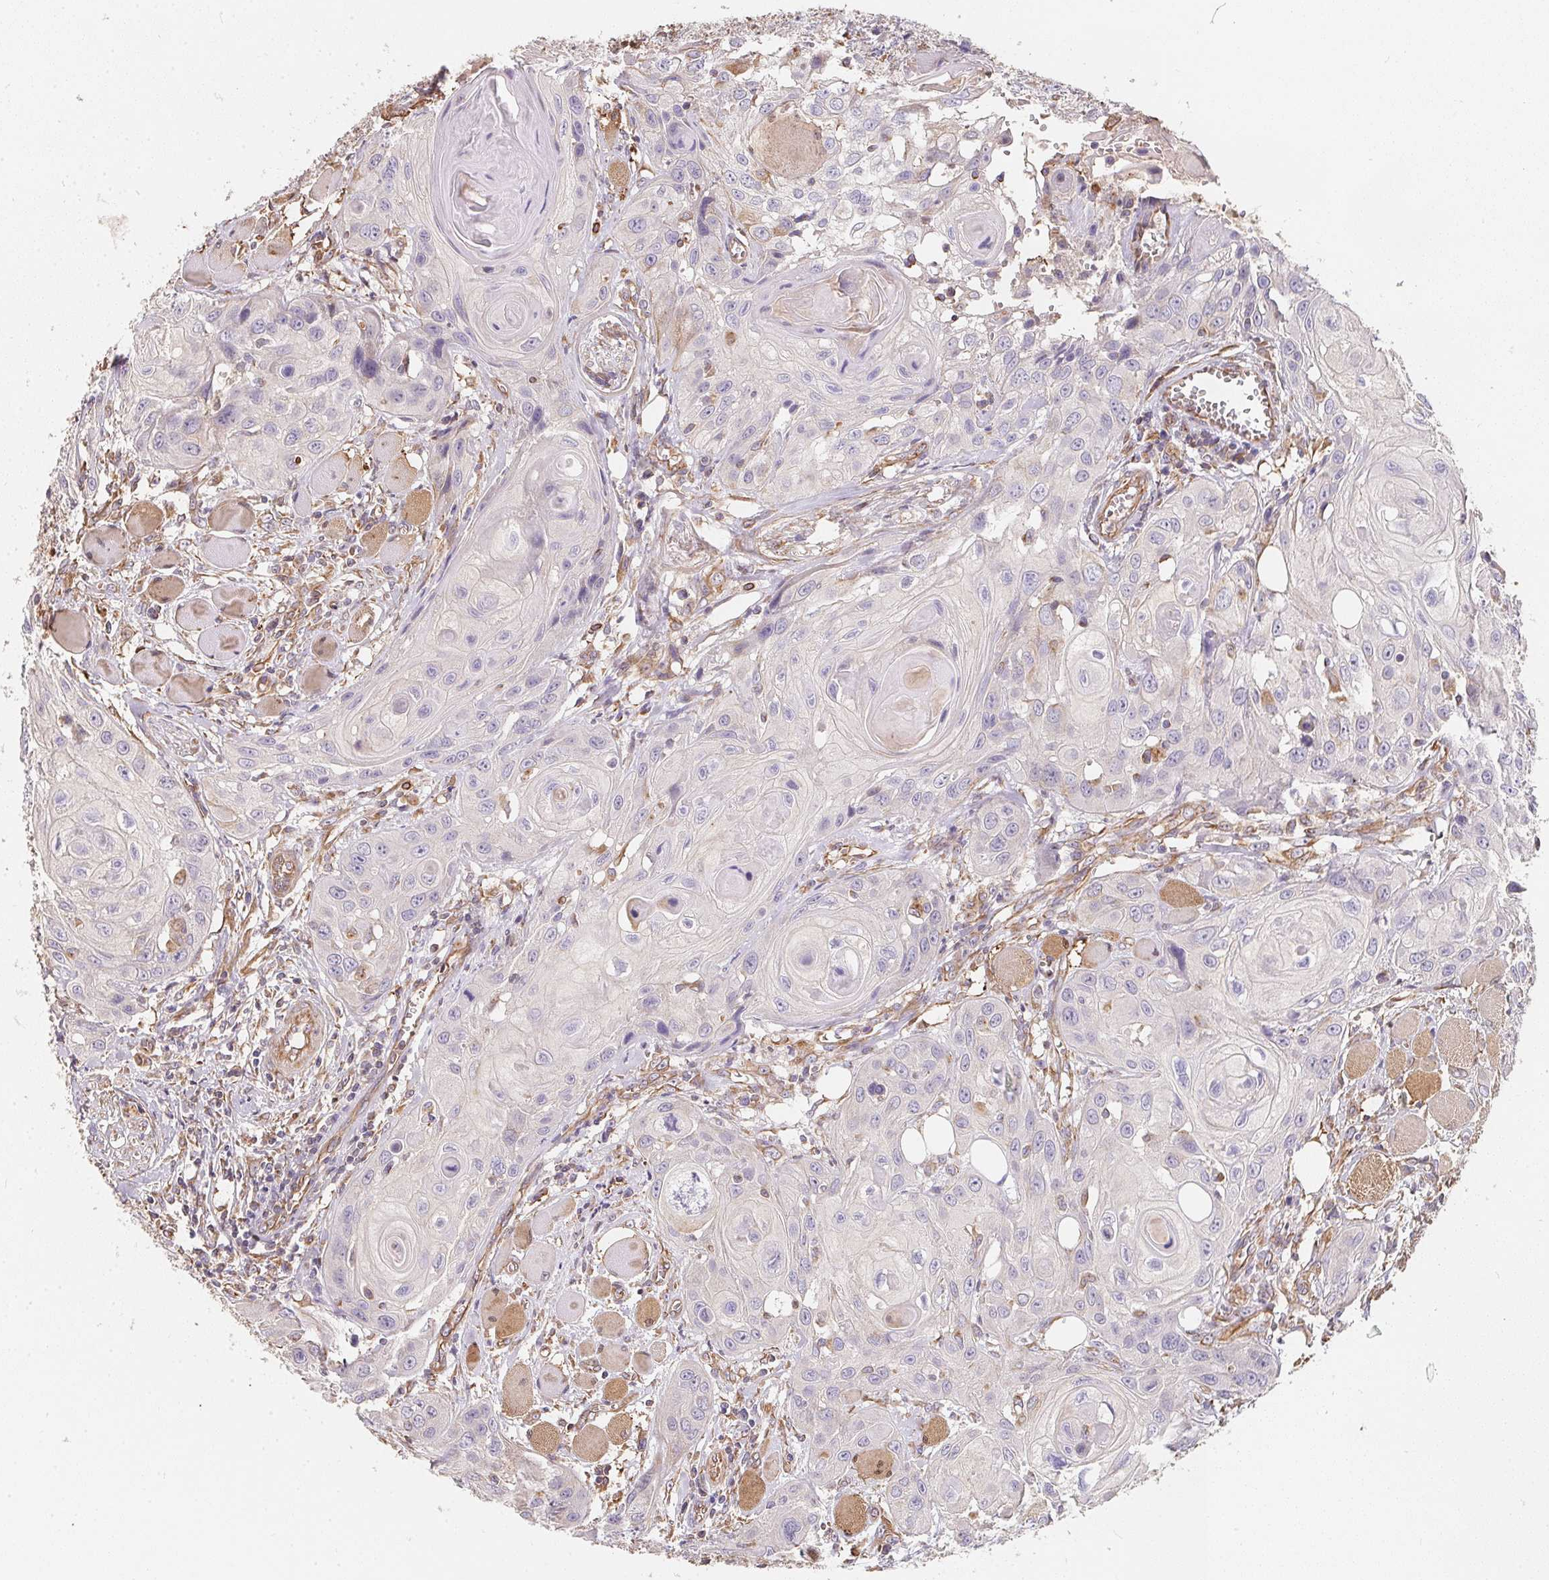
{"staining": {"intensity": "negative", "quantity": "none", "location": "none"}, "tissue": "head and neck cancer", "cell_type": "Tumor cells", "image_type": "cancer", "snomed": [{"axis": "morphology", "description": "Squamous cell carcinoma, NOS"}, {"axis": "topography", "description": "Oral tissue"}, {"axis": "topography", "description": "Head-Neck"}], "caption": "IHC histopathology image of neoplastic tissue: head and neck cancer (squamous cell carcinoma) stained with DAB (3,3'-diaminobenzidine) exhibits no significant protein expression in tumor cells.", "gene": "TBKBP1", "patient": {"sex": "male", "age": 58}}